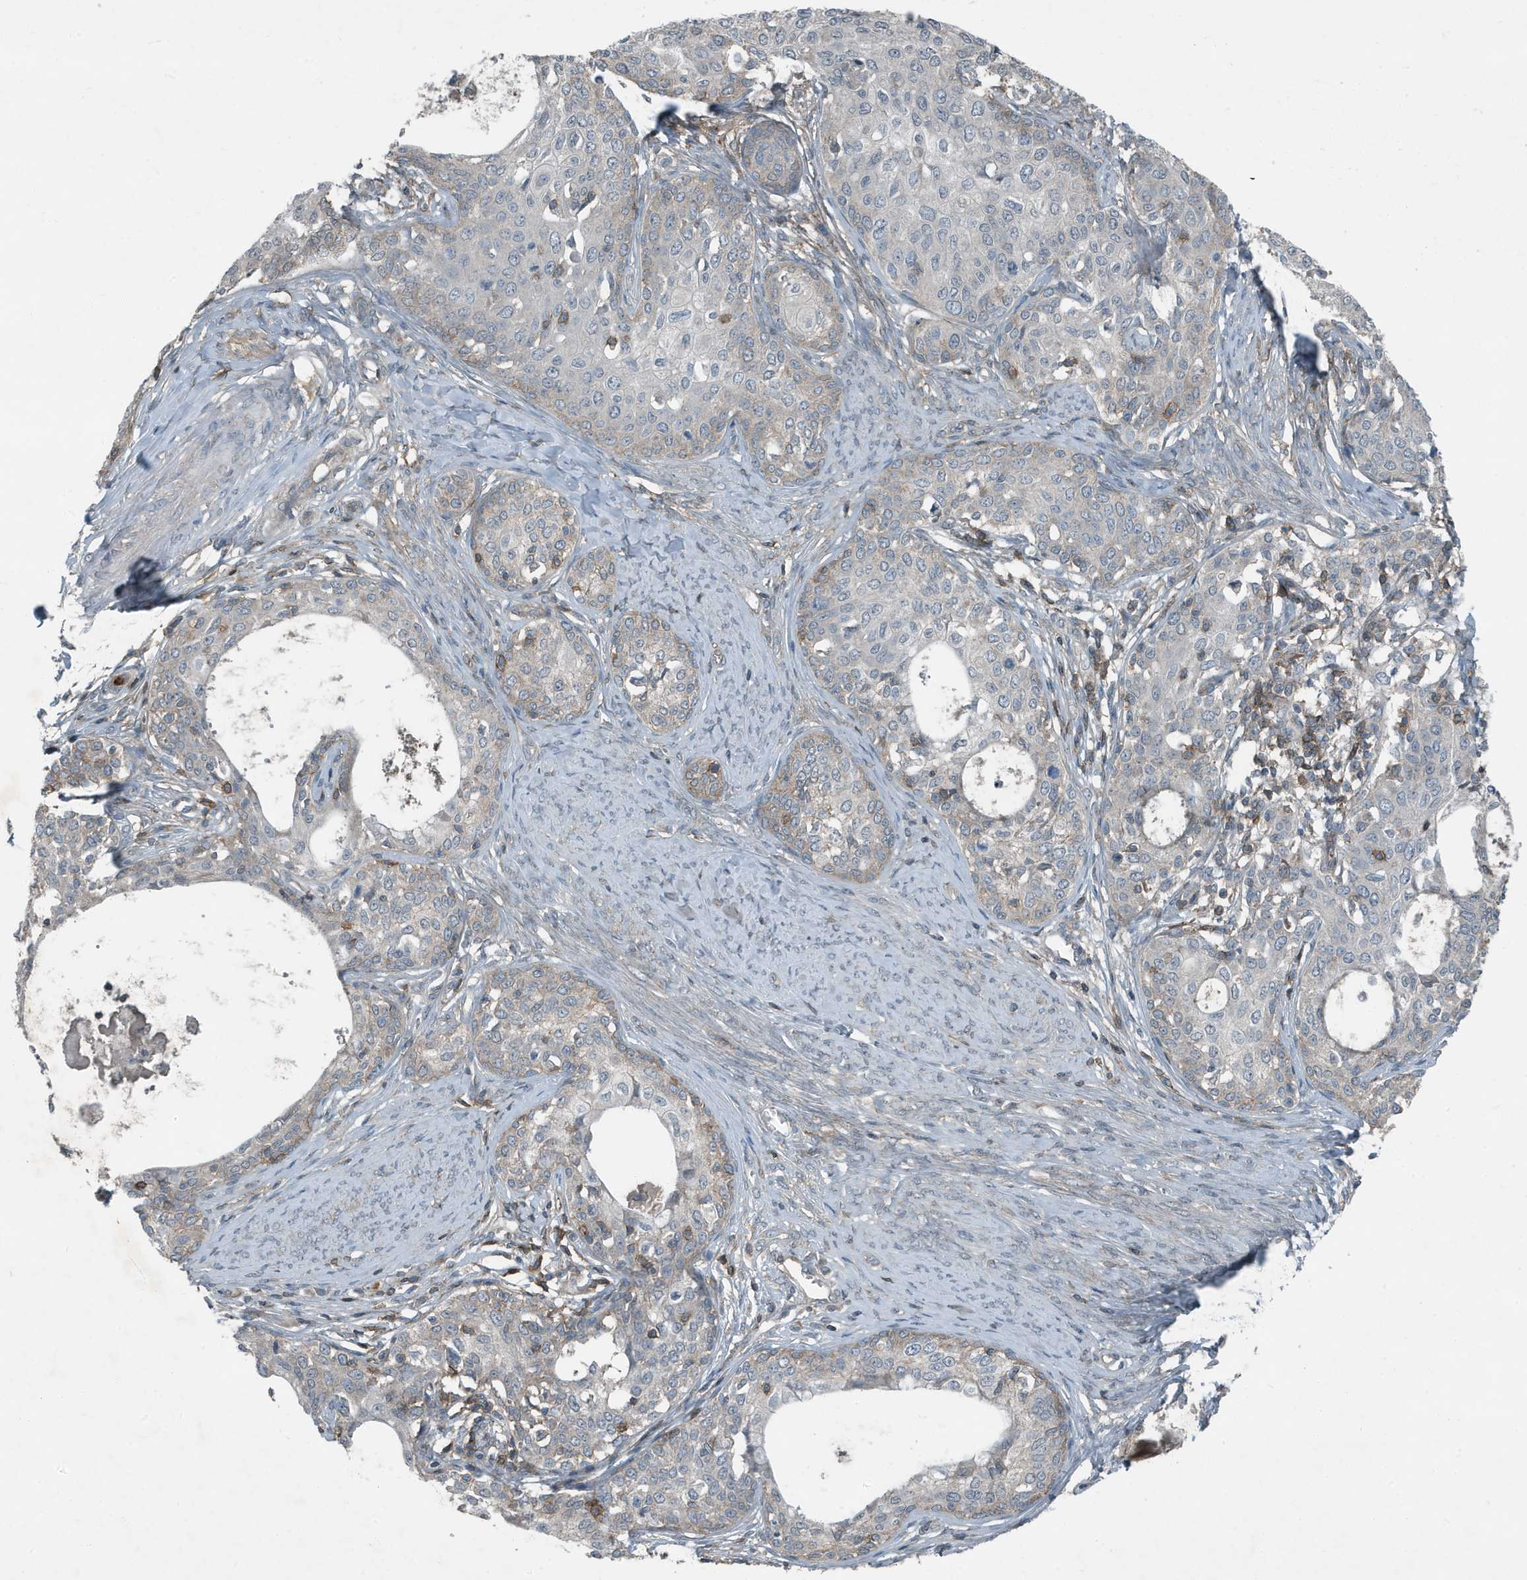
{"staining": {"intensity": "weak", "quantity": "<25%", "location": "cytoplasmic/membranous"}, "tissue": "cervical cancer", "cell_type": "Tumor cells", "image_type": "cancer", "snomed": [{"axis": "morphology", "description": "Squamous cell carcinoma, NOS"}, {"axis": "morphology", "description": "Adenocarcinoma, NOS"}, {"axis": "topography", "description": "Cervix"}], "caption": "High power microscopy image of an immunohistochemistry (IHC) photomicrograph of squamous cell carcinoma (cervical), revealing no significant positivity in tumor cells.", "gene": "DAPP1", "patient": {"sex": "female", "age": 52}}